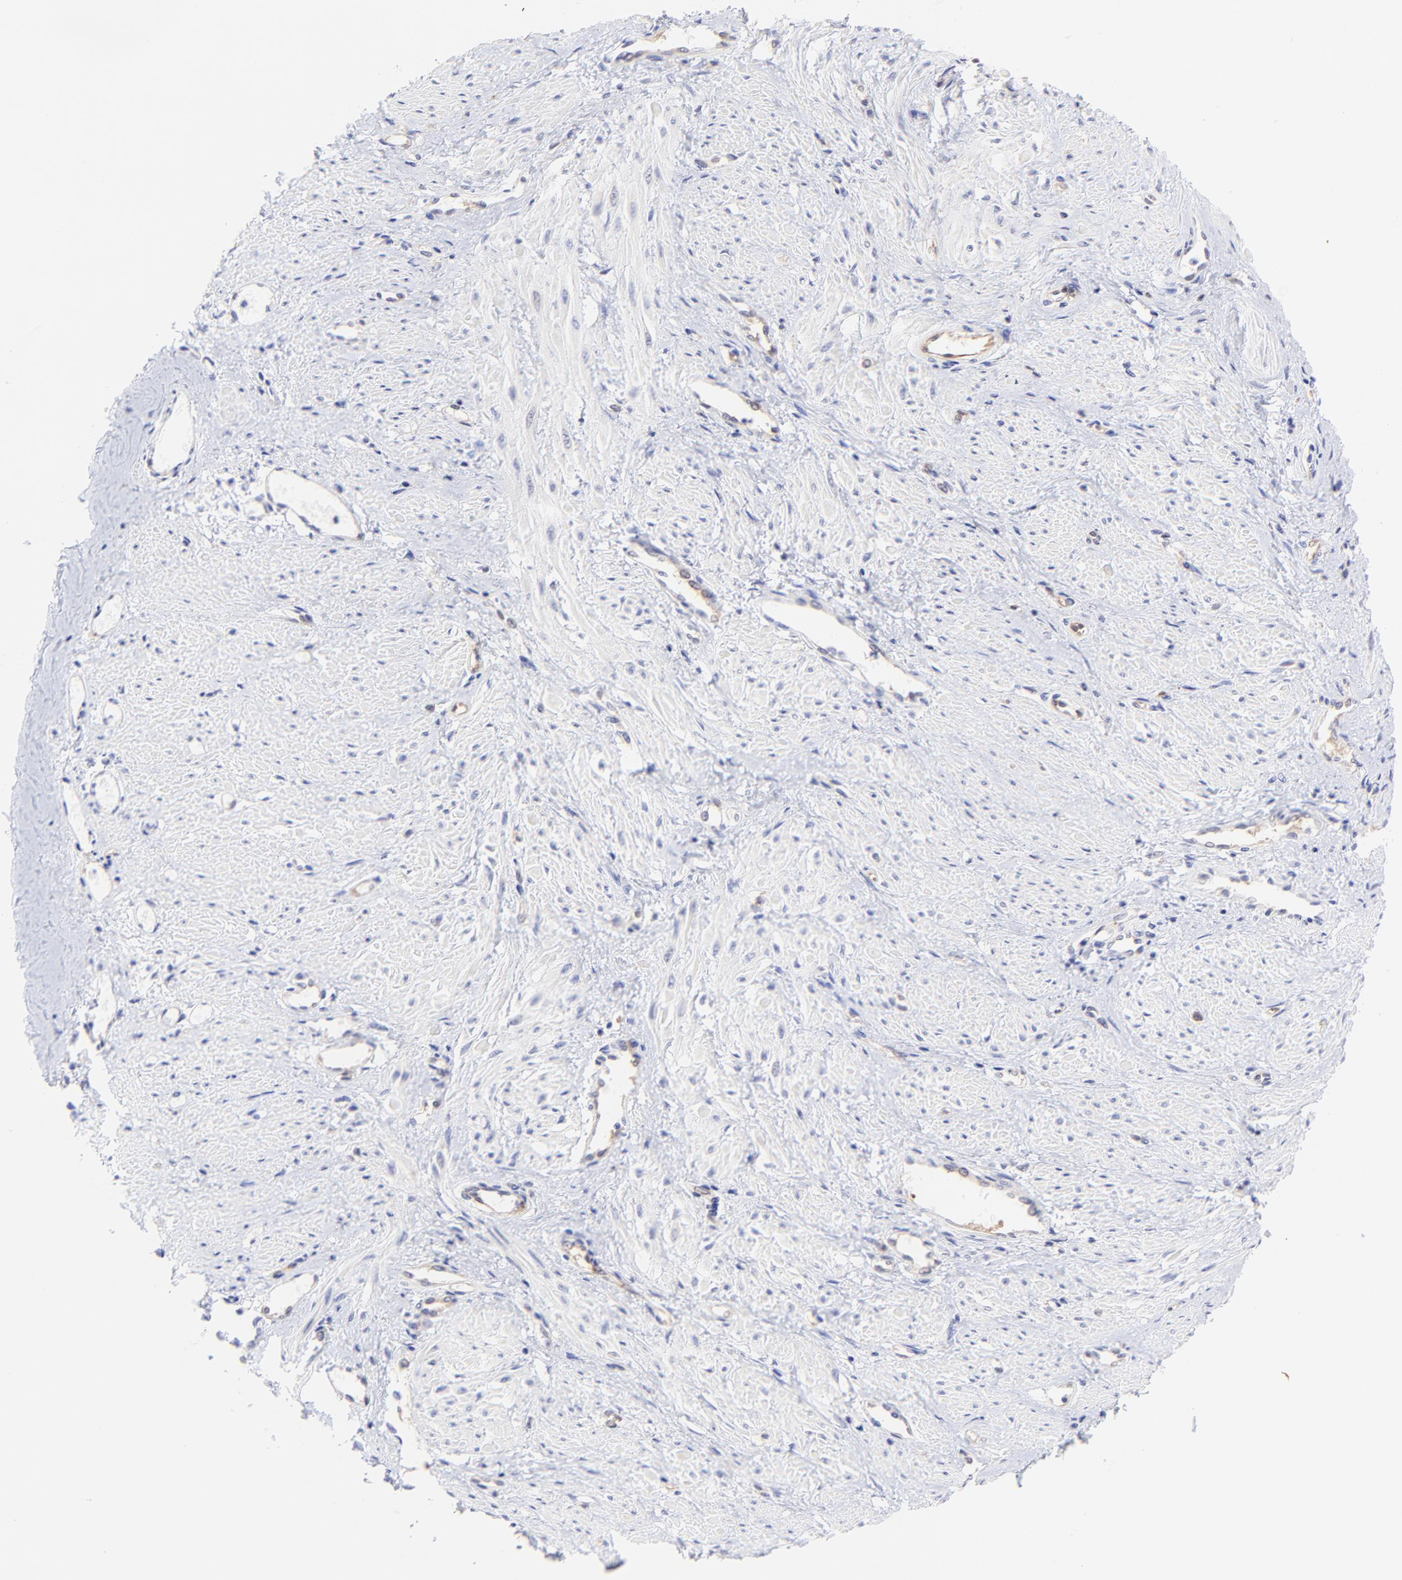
{"staining": {"intensity": "negative", "quantity": "none", "location": "none"}, "tissue": "smooth muscle", "cell_type": "Smooth muscle cells", "image_type": "normal", "snomed": [{"axis": "morphology", "description": "Normal tissue, NOS"}, {"axis": "topography", "description": "Smooth muscle"}, {"axis": "topography", "description": "Uterus"}], "caption": "DAB (3,3'-diaminobenzidine) immunohistochemical staining of benign human smooth muscle demonstrates no significant positivity in smooth muscle cells.", "gene": "HYAL1", "patient": {"sex": "female", "age": 39}}